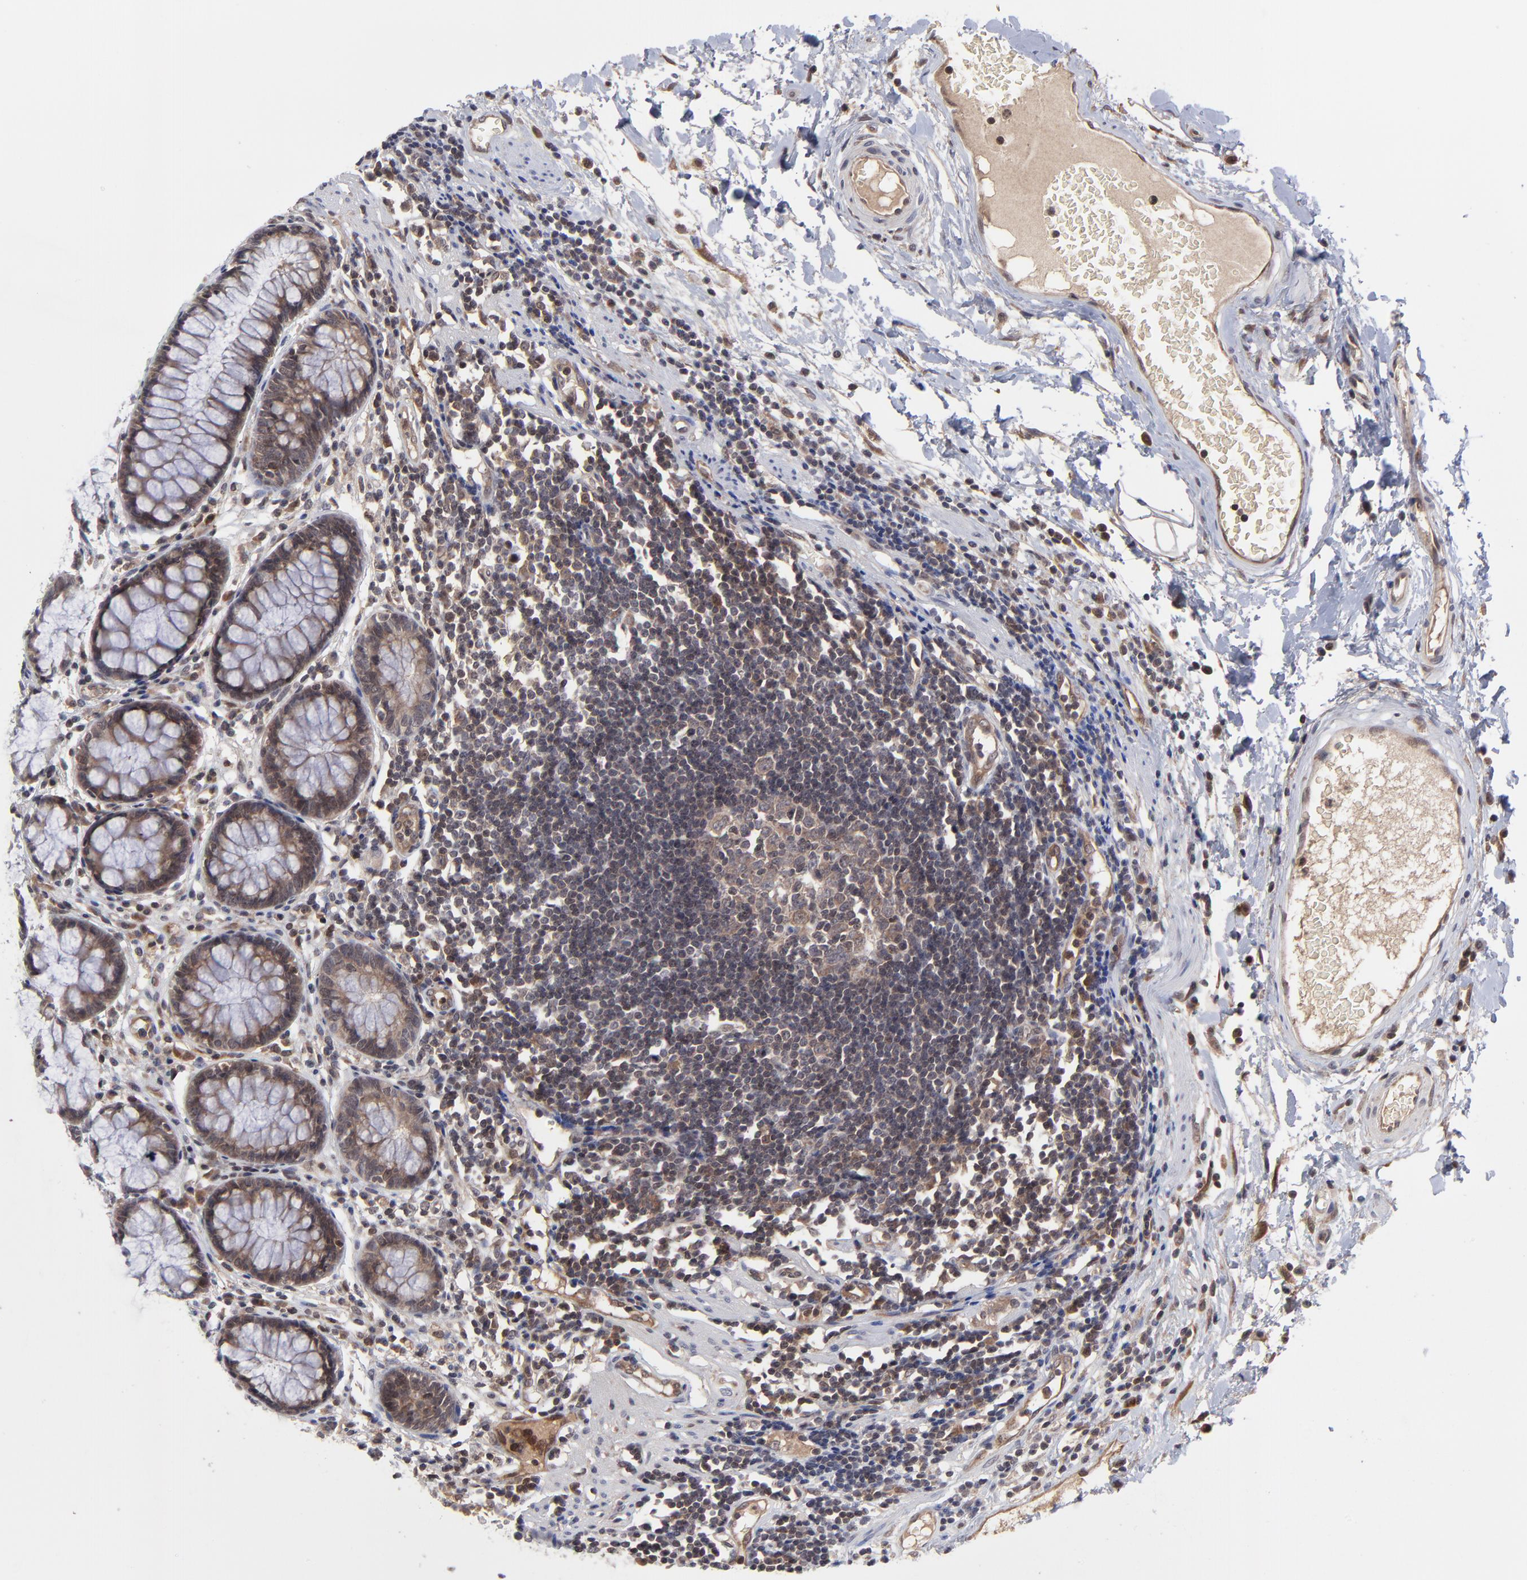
{"staining": {"intensity": "moderate", "quantity": ">75%", "location": "cytoplasmic/membranous"}, "tissue": "rectum", "cell_type": "Glandular cells", "image_type": "normal", "snomed": [{"axis": "morphology", "description": "Normal tissue, NOS"}, {"axis": "topography", "description": "Rectum"}], "caption": "Rectum stained for a protein (brown) reveals moderate cytoplasmic/membranous positive positivity in about >75% of glandular cells.", "gene": "UBE2L6", "patient": {"sex": "female", "age": 66}}